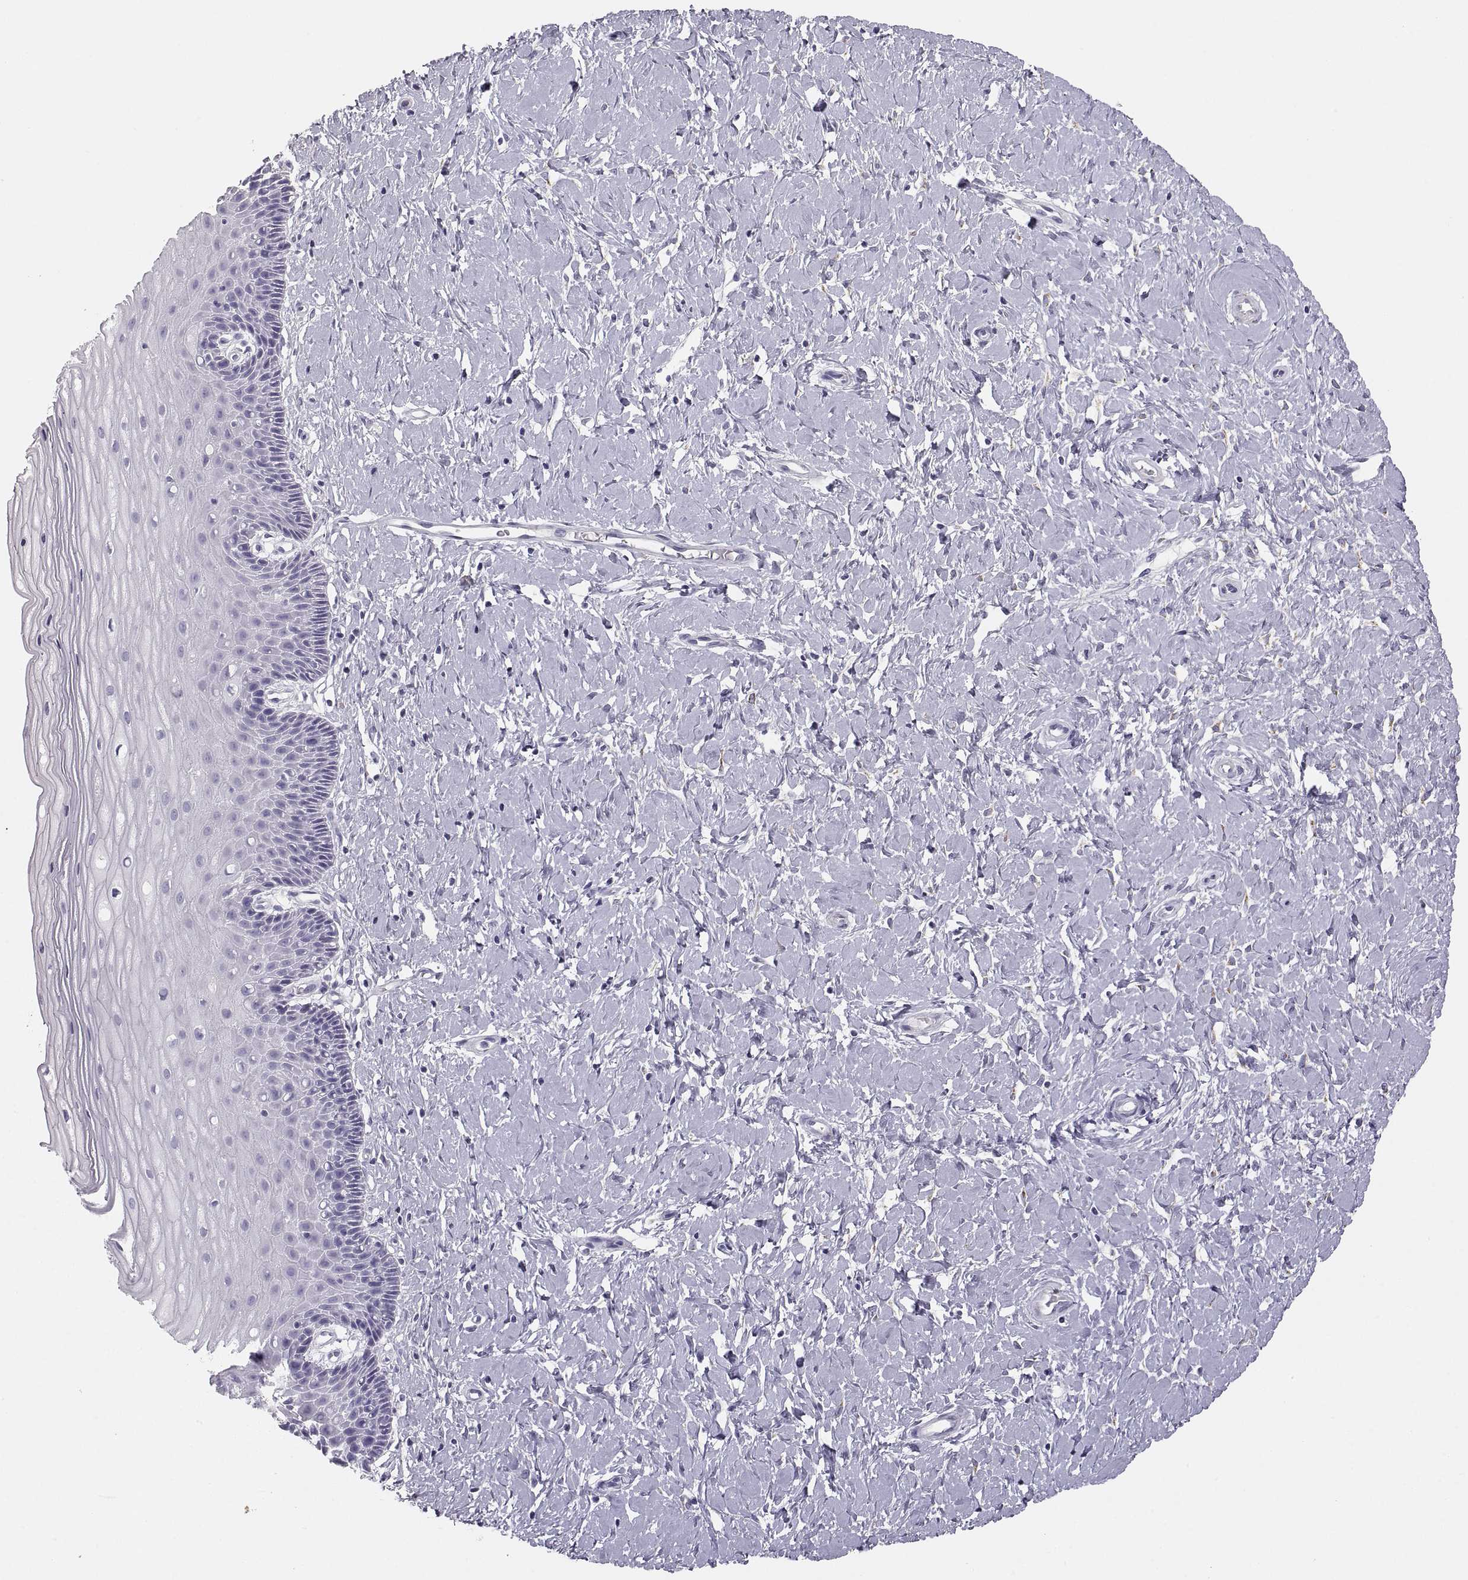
{"staining": {"intensity": "negative", "quantity": "none", "location": "none"}, "tissue": "cervix", "cell_type": "Glandular cells", "image_type": "normal", "snomed": [{"axis": "morphology", "description": "Normal tissue, NOS"}, {"axis": "topography", "description": "Cervix"}], "caption": "Cervix stained for a protein using IHC demonstrates no staining glandular cells.", "gene": "COL9A3", "patient": {"sex": "female", "age": 37}}